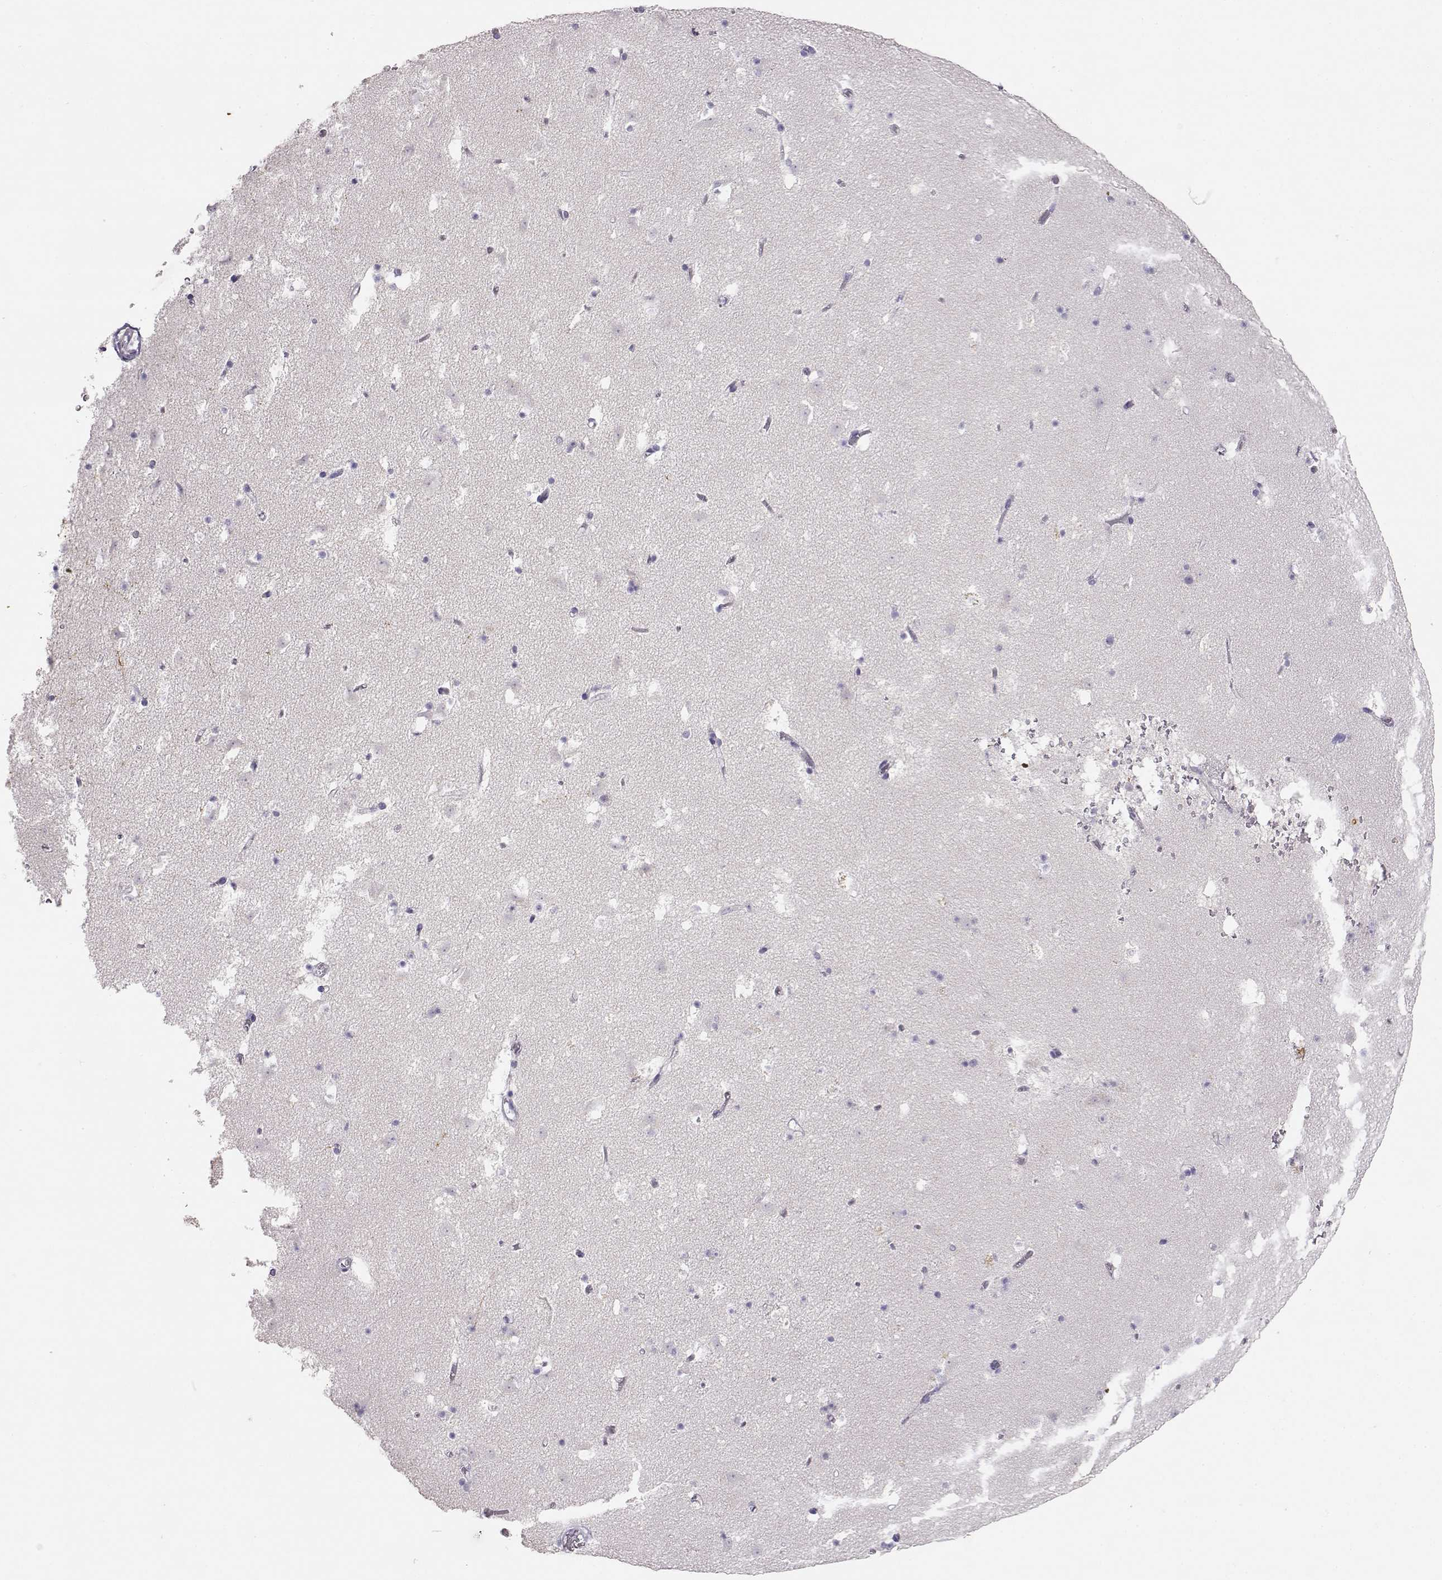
{"staining": {"intensity": "negative", "quantity": "none", "location": "none"}, "tissue": "caudate", "cell_type": "Glial cells", "image_type": "normal", "snomed": [{"axis": "morphology", "description": "Normal tissue, NOS"}, {"axis": "topography", "description": "Lateral ventricle wall"}], "caption": "Glial cells are negative for brown protein staining in benign caudate. (IHC, brightfield microscopy, high magnification).", "gene": "OPN5", "patient": {"sex": "female", "age": 42}}